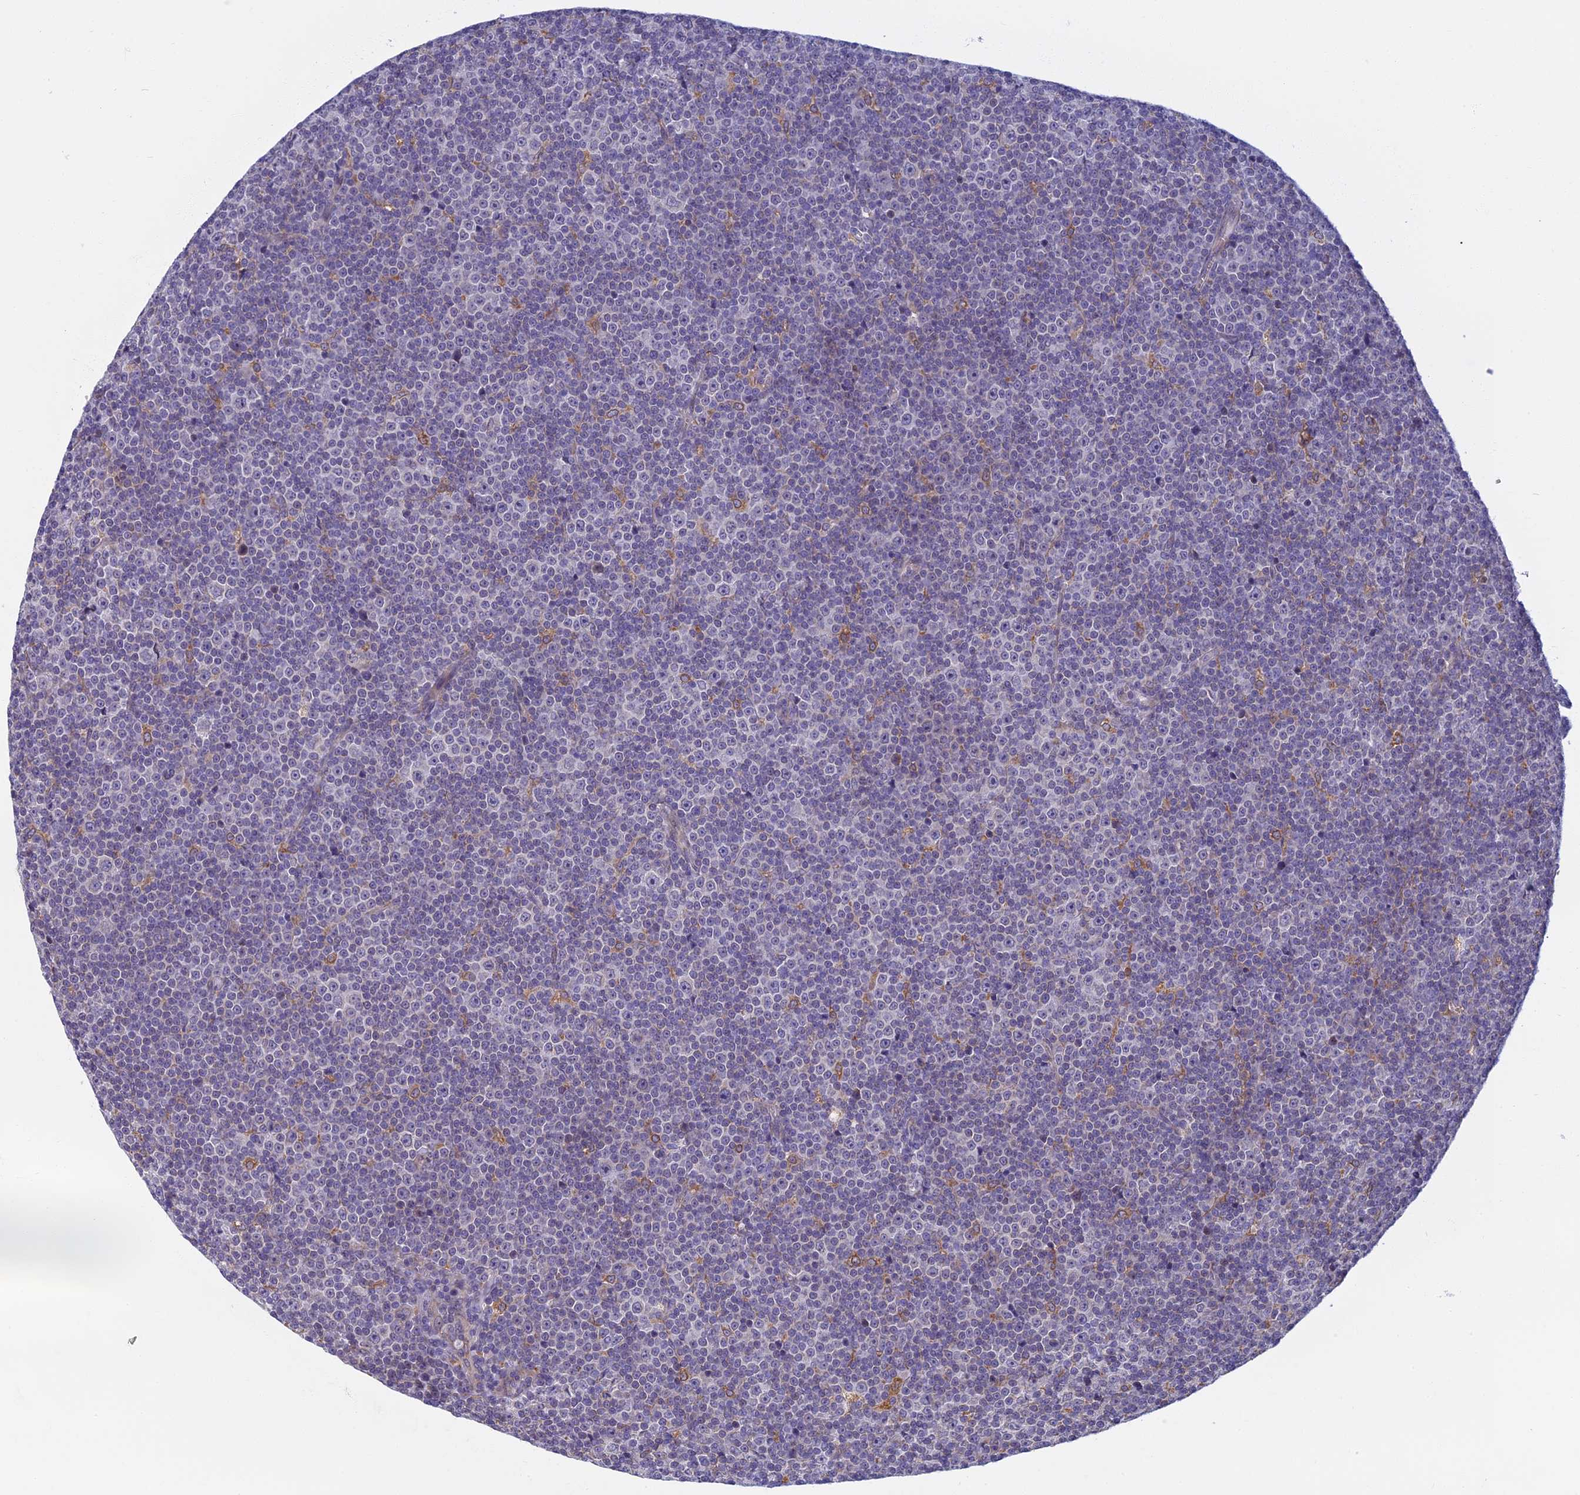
{"staining": {"intensity": "negative", "quantity": "none", "location": "none"}, "tissue": "lymphoma", "cell_type": "Tumor cells", "image_type": "cancer", "snomed": [{"axis": "morphology", "description": "Malignant lymphoma, non-Hodgkin's type, Low grade"}, {"axis": "topography", "description": "Lymph node"}], "caption": "The histopathology image demonstrates no significant staining in tumor cells of malignant lymphoma, non-Hodgkin's type (low-grade). The staining was performed using DAB to visualize the protein expression in brown, while the nuclei were stained in blue with hematoxylin (Magnification: 20x).", "gene": "DDX51", "patient": {"sex": "female", "age": 67}}